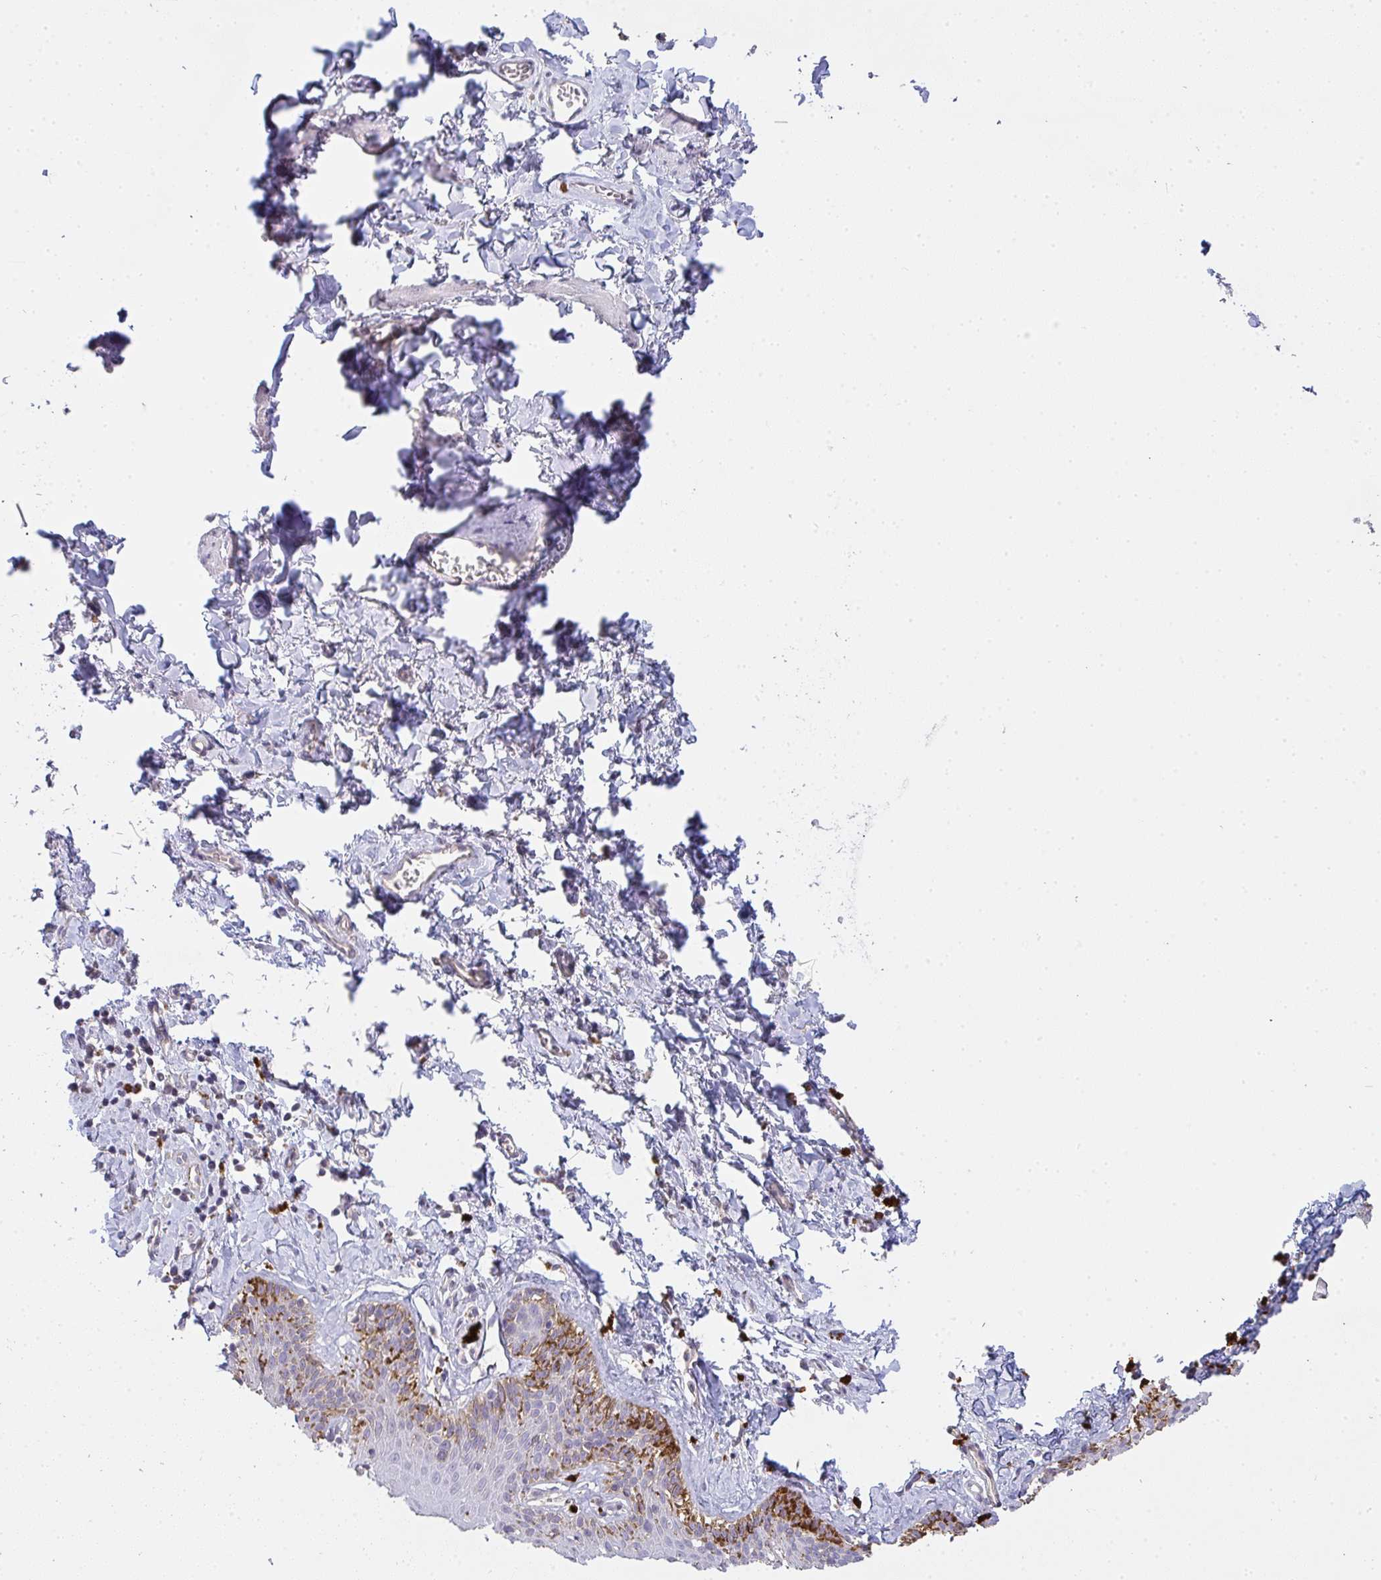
{"staining": {"intensity": "strong", "quantity": "<25%", "location": "cytoplasmic/membranous"}, "tissue": "skin", "cell_type": "Epidermal cells", "image_type": "normal", "snomed": [{"axis": "morphology", "description": "Normal tissue, NOS"}, {"axis": "topography", "description": "Vulva"}, {"axis": "topography", "description": "Peripheral nerve tissue"}], "caption": "Immunohistochemical staining of benign skin reveals strong cytoplasmic/membranous protein expression in about <25% of epidermal cells. Using DAB (3,3'-diaminobenzidine) (brown) and hematoxylin (blue) stains, captured at high magnification using brightfield microscopy.", "gene": "TMEM219", "patient": {"sex": "female", "age": 66}}